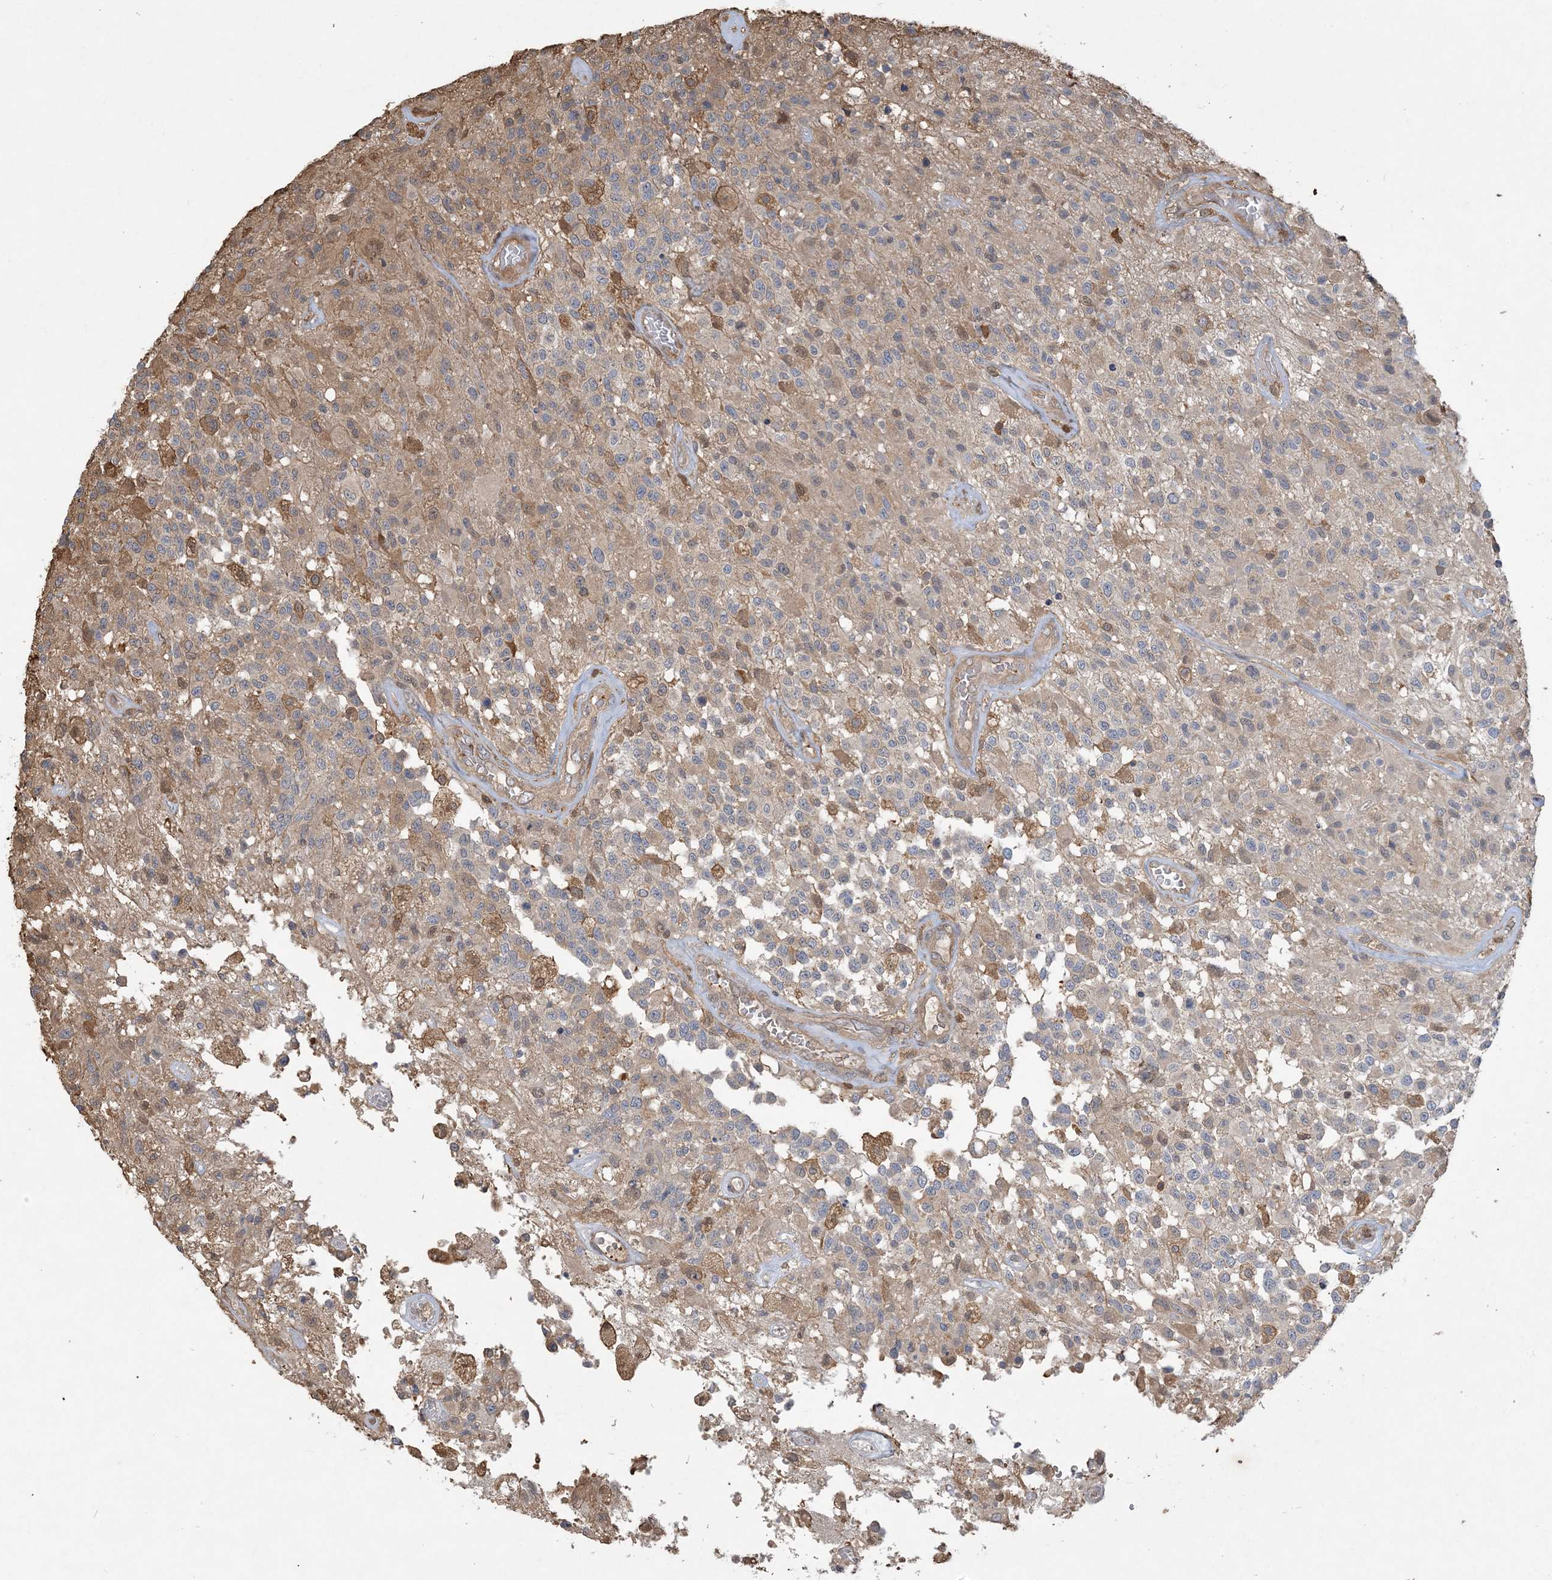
{"staining": {"intensity": "moderate", "quantity": "<25%", "location": "cytoplasmic/membranous"}, "tissue": "glioma", "cell_type": "Tumor cells", "image_type": "cancer", "snomed": [{"axis": "morphology", "description": "Glioma, malignant, High grade"}, {"axis": "morphology", "description": "Glioblastoma, NOS"}, {"axis": "topography", "description": "Brain"}], "caption": "Immunohistochemical staining of human glioblastoma shows low levels of moderate cytoplasmic/membranous staining in approximately <25% of tumor cells.", "gene": "TMSB4X", "patient": {"sex": "male", "age": 60}}